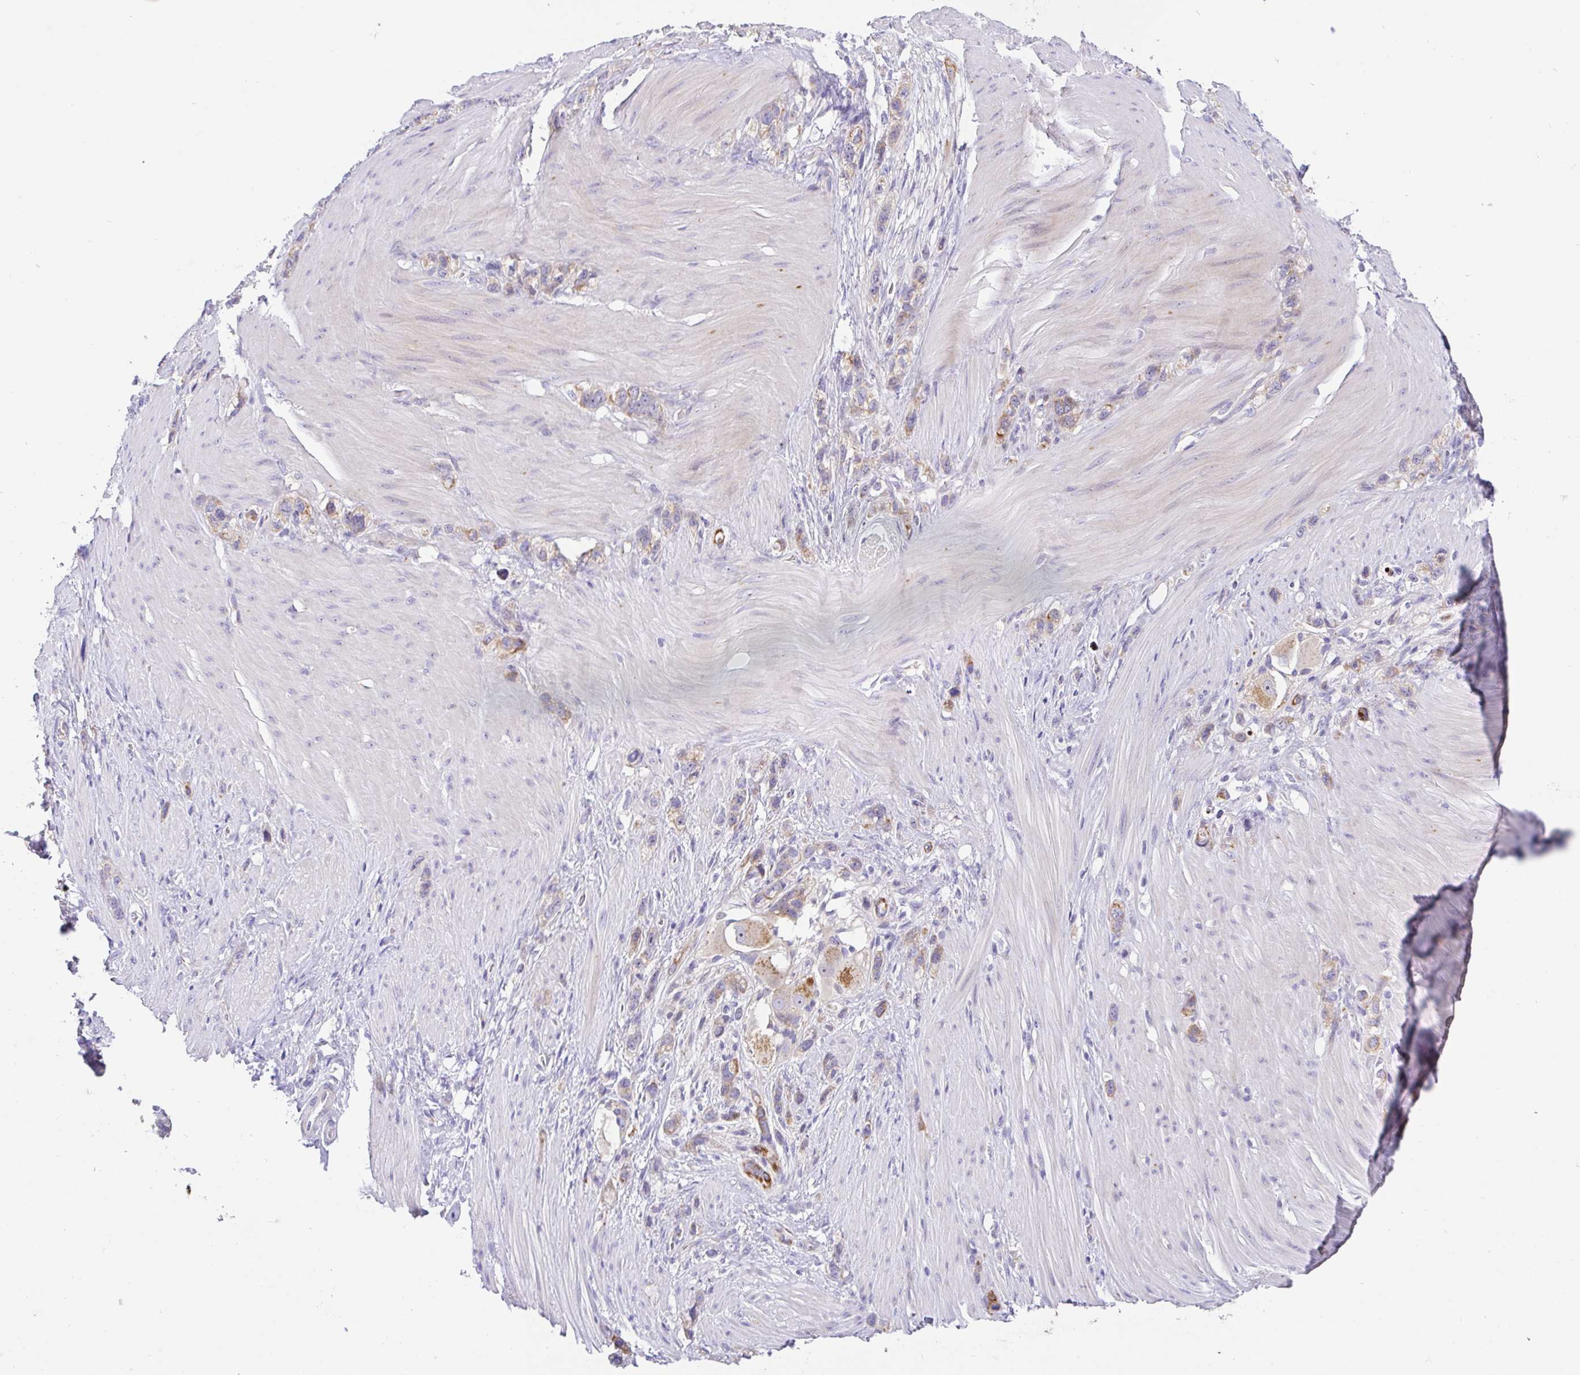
{"staining": {"intensity": "moderate", "quantity": "25%-75%", "location": "cytoplasmic/membranous"}, "tissue": "stomach cancer", "cell_type": "Tumor cells", "image_type": "cancer", "snomed": [{"axis": "morphology", "description": "Adenocarcinoma, NOS"}, {"axis": "topography", "description": "Stomach"}], "caption": "Moderate cytoplasmic/membranous positivity is appreciated in approximately 25%-75% of tumor cells in adenocarcinoma (stomach). Nuclei are stained in blue.", "gene": "EPN3", "patient": {"sex": "female", "age": 65}}